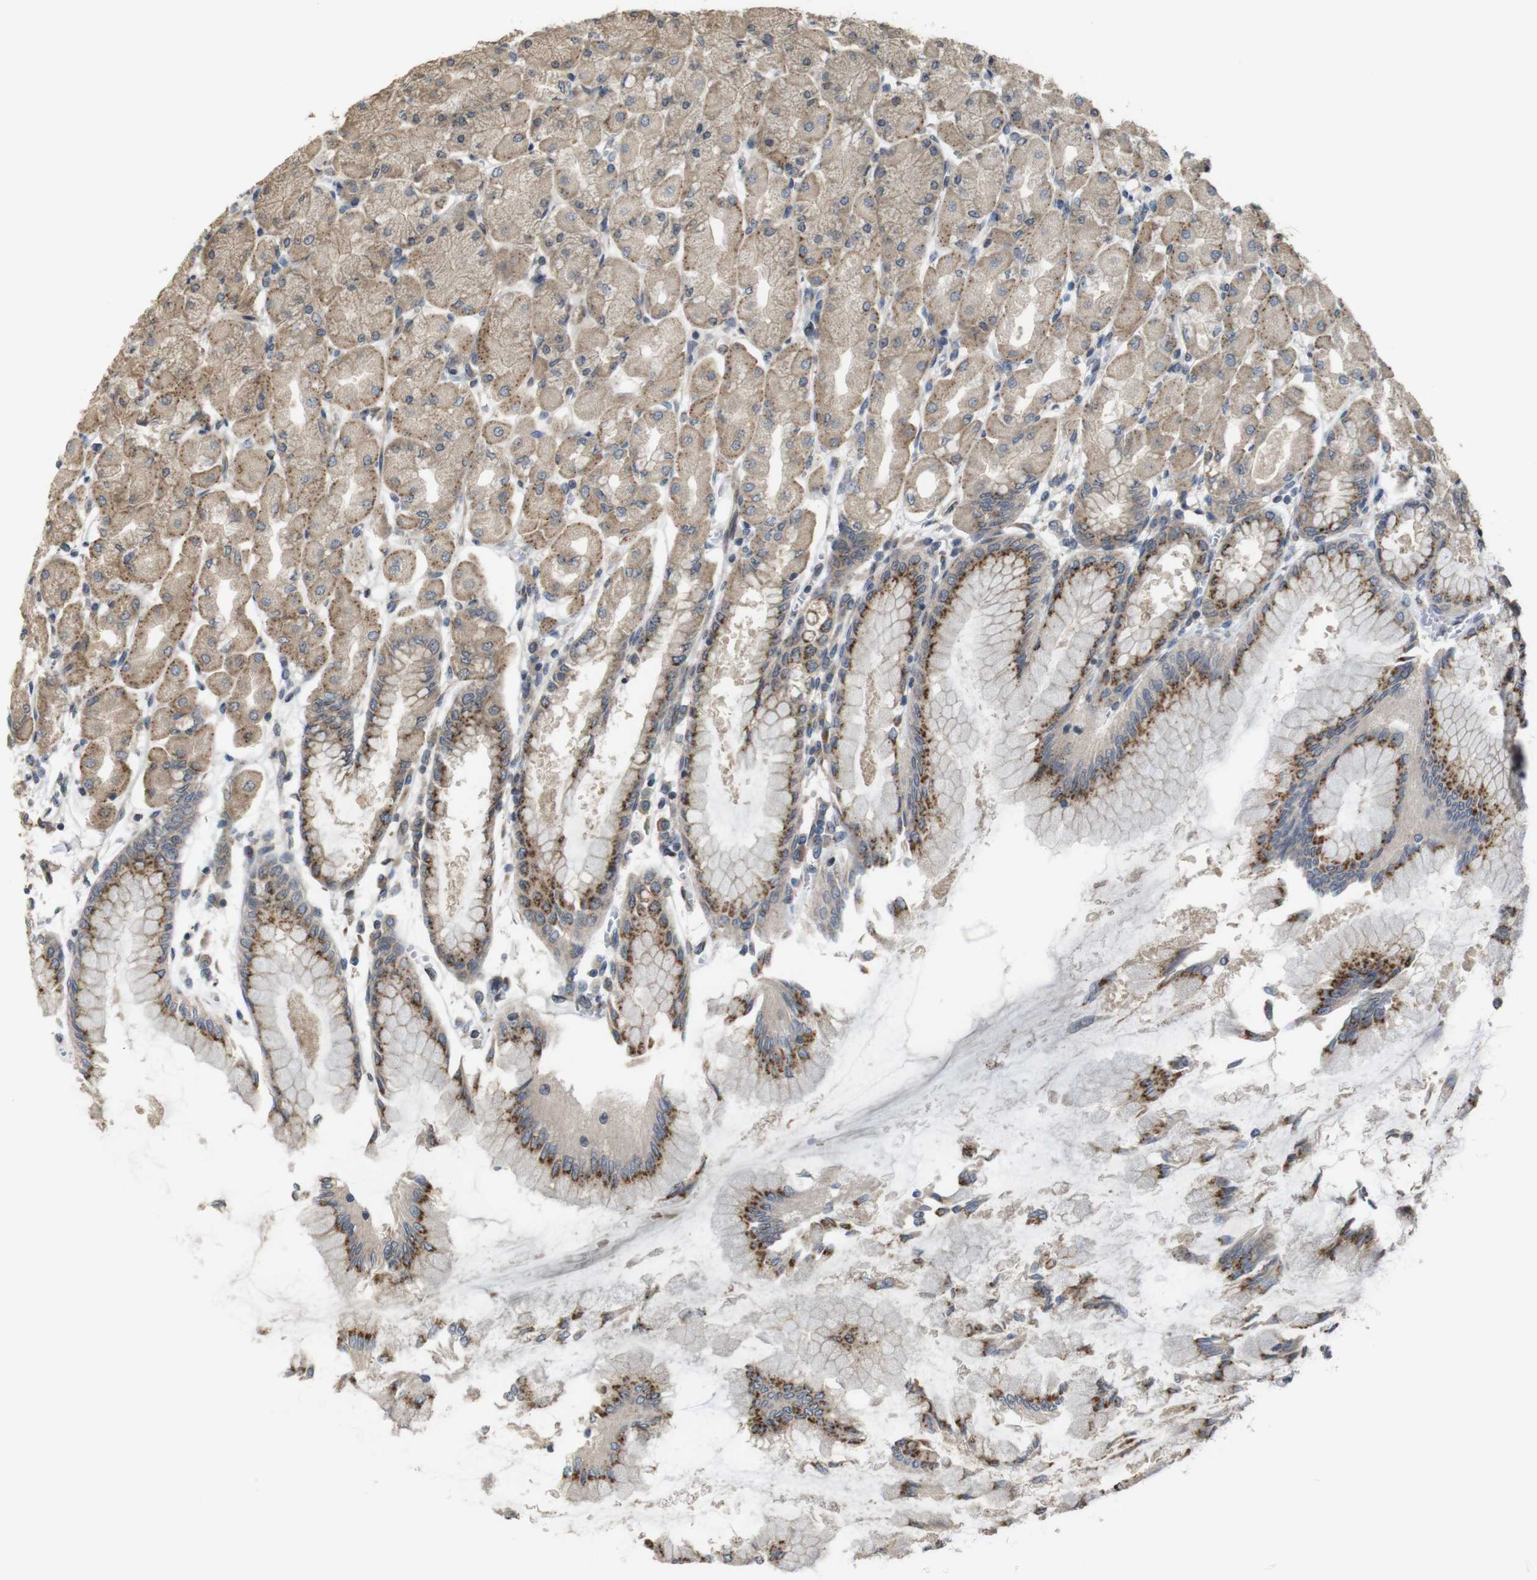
{"staining": {"intensity": "moderate", "quantity": ">75%", "location": "cytoplasmic/membranous"}, "tissue": "stomach", "cell_type": "Glandular cells", "image_type": "normal", "snomed": [{"axis": "morphology", "description": "Normal tissue, NOS"}, {"axis": "topography", "description": "Stomach, upper"}], "caption": "High-magnification brightfield microscopy of benign stomach stained with DAB (3,3'-diaminobenzidine) (brown) and counterstained with hematoxylin (blue). glandular cells exhibit moderate cytoplasmic/membranous staining is identified in approximately>75% of cells.", "gene": "EFCAB14", "patient": {"sex": "female", "age": 56}}